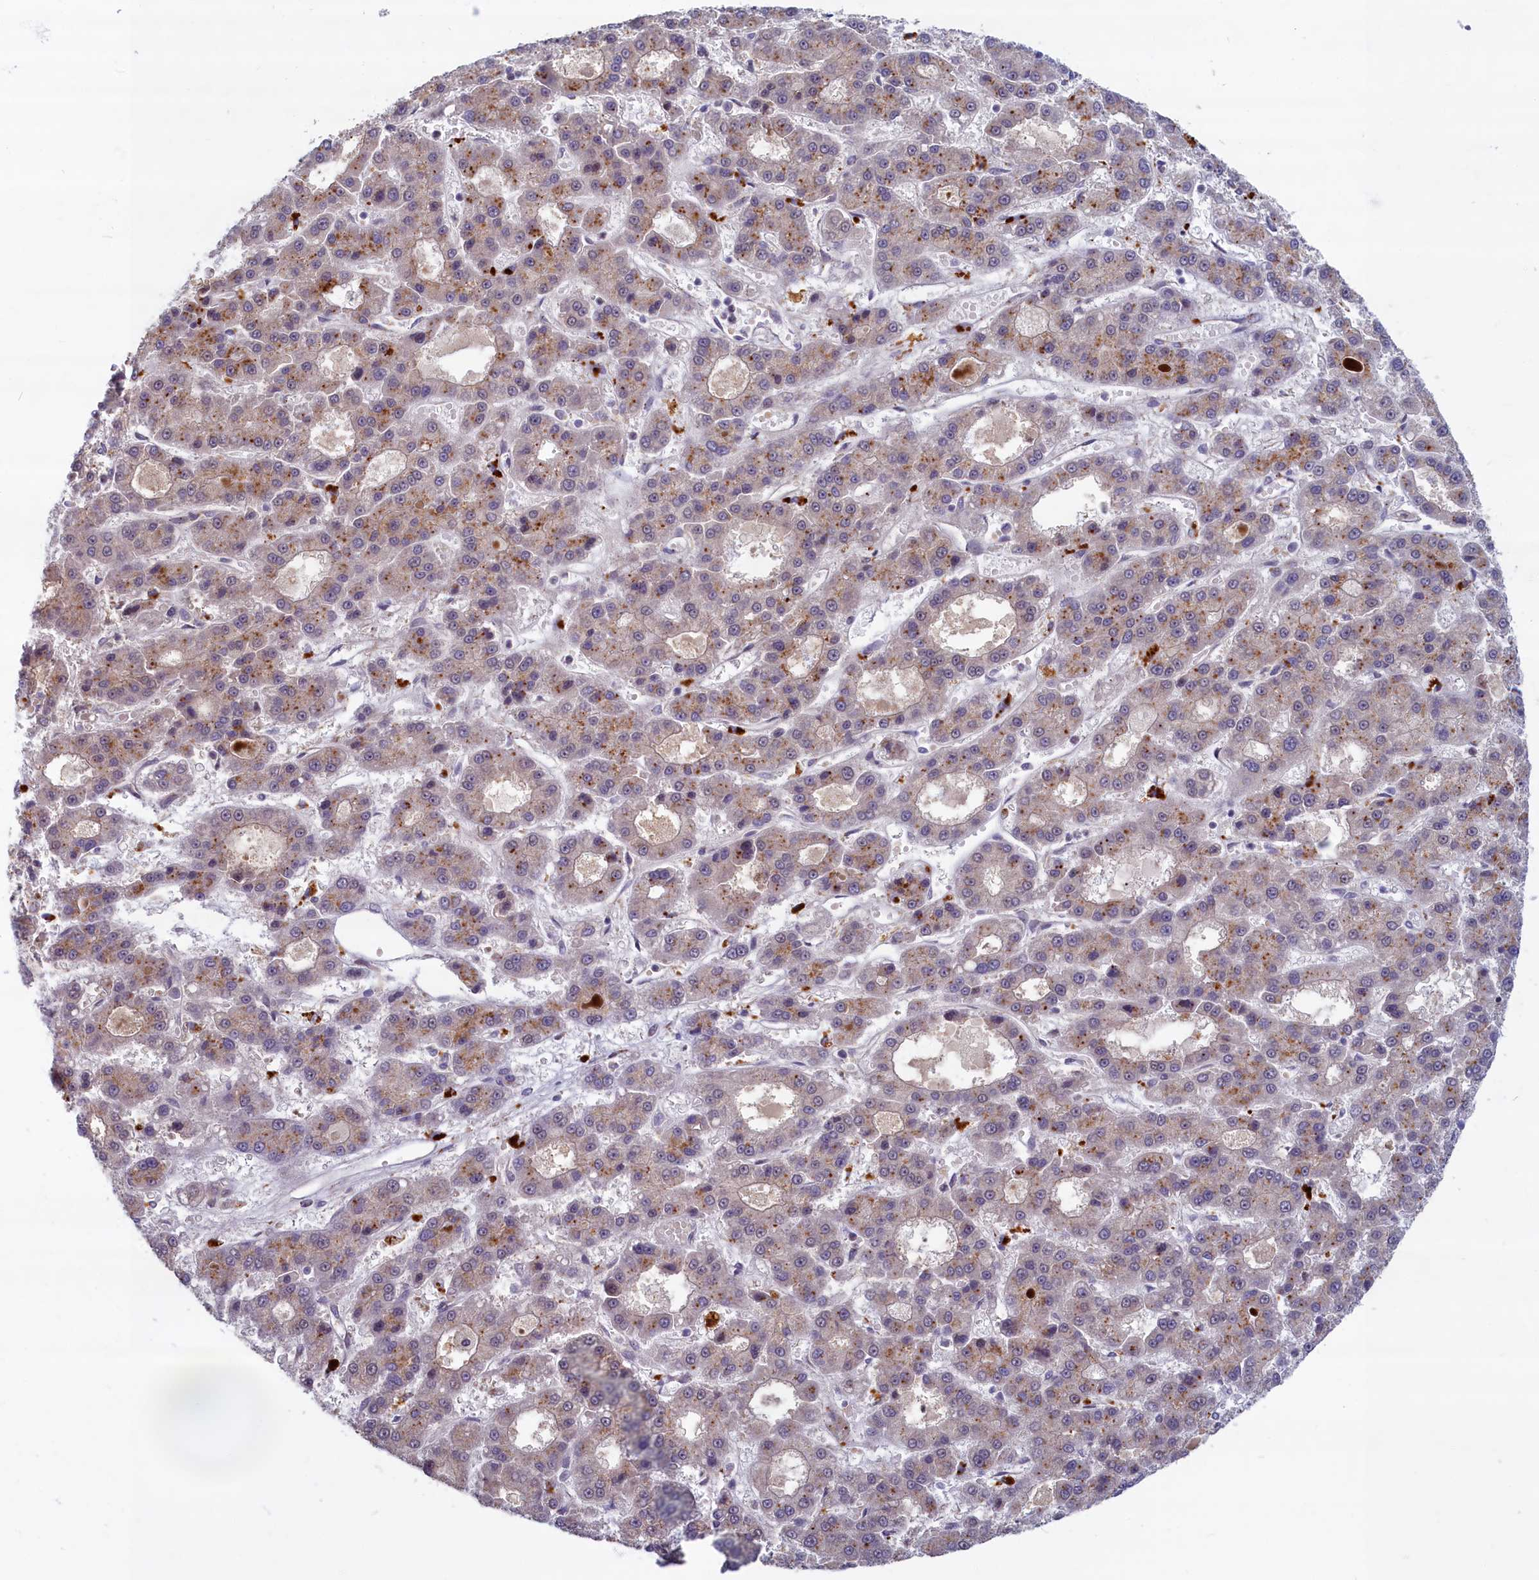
{"staining": {"intensity": "negative", "quantity": "none", "location": "none"}, "tissue": "liver cancer", "cell_type": "Tumor cells", "image_type": "cancer", "snomed": [{"axis": "morphology", "description": "Carcinoma, Hepatocellular, NOS"}, {"axis": "topography", "description": "Liver"}], "caption": "This is an immunohistochemistry photomicrograph of human liver cancer. There is no expression in tumor cells.", "gene": "FCSK", "patient": {"sex": "male", "age": 70}}